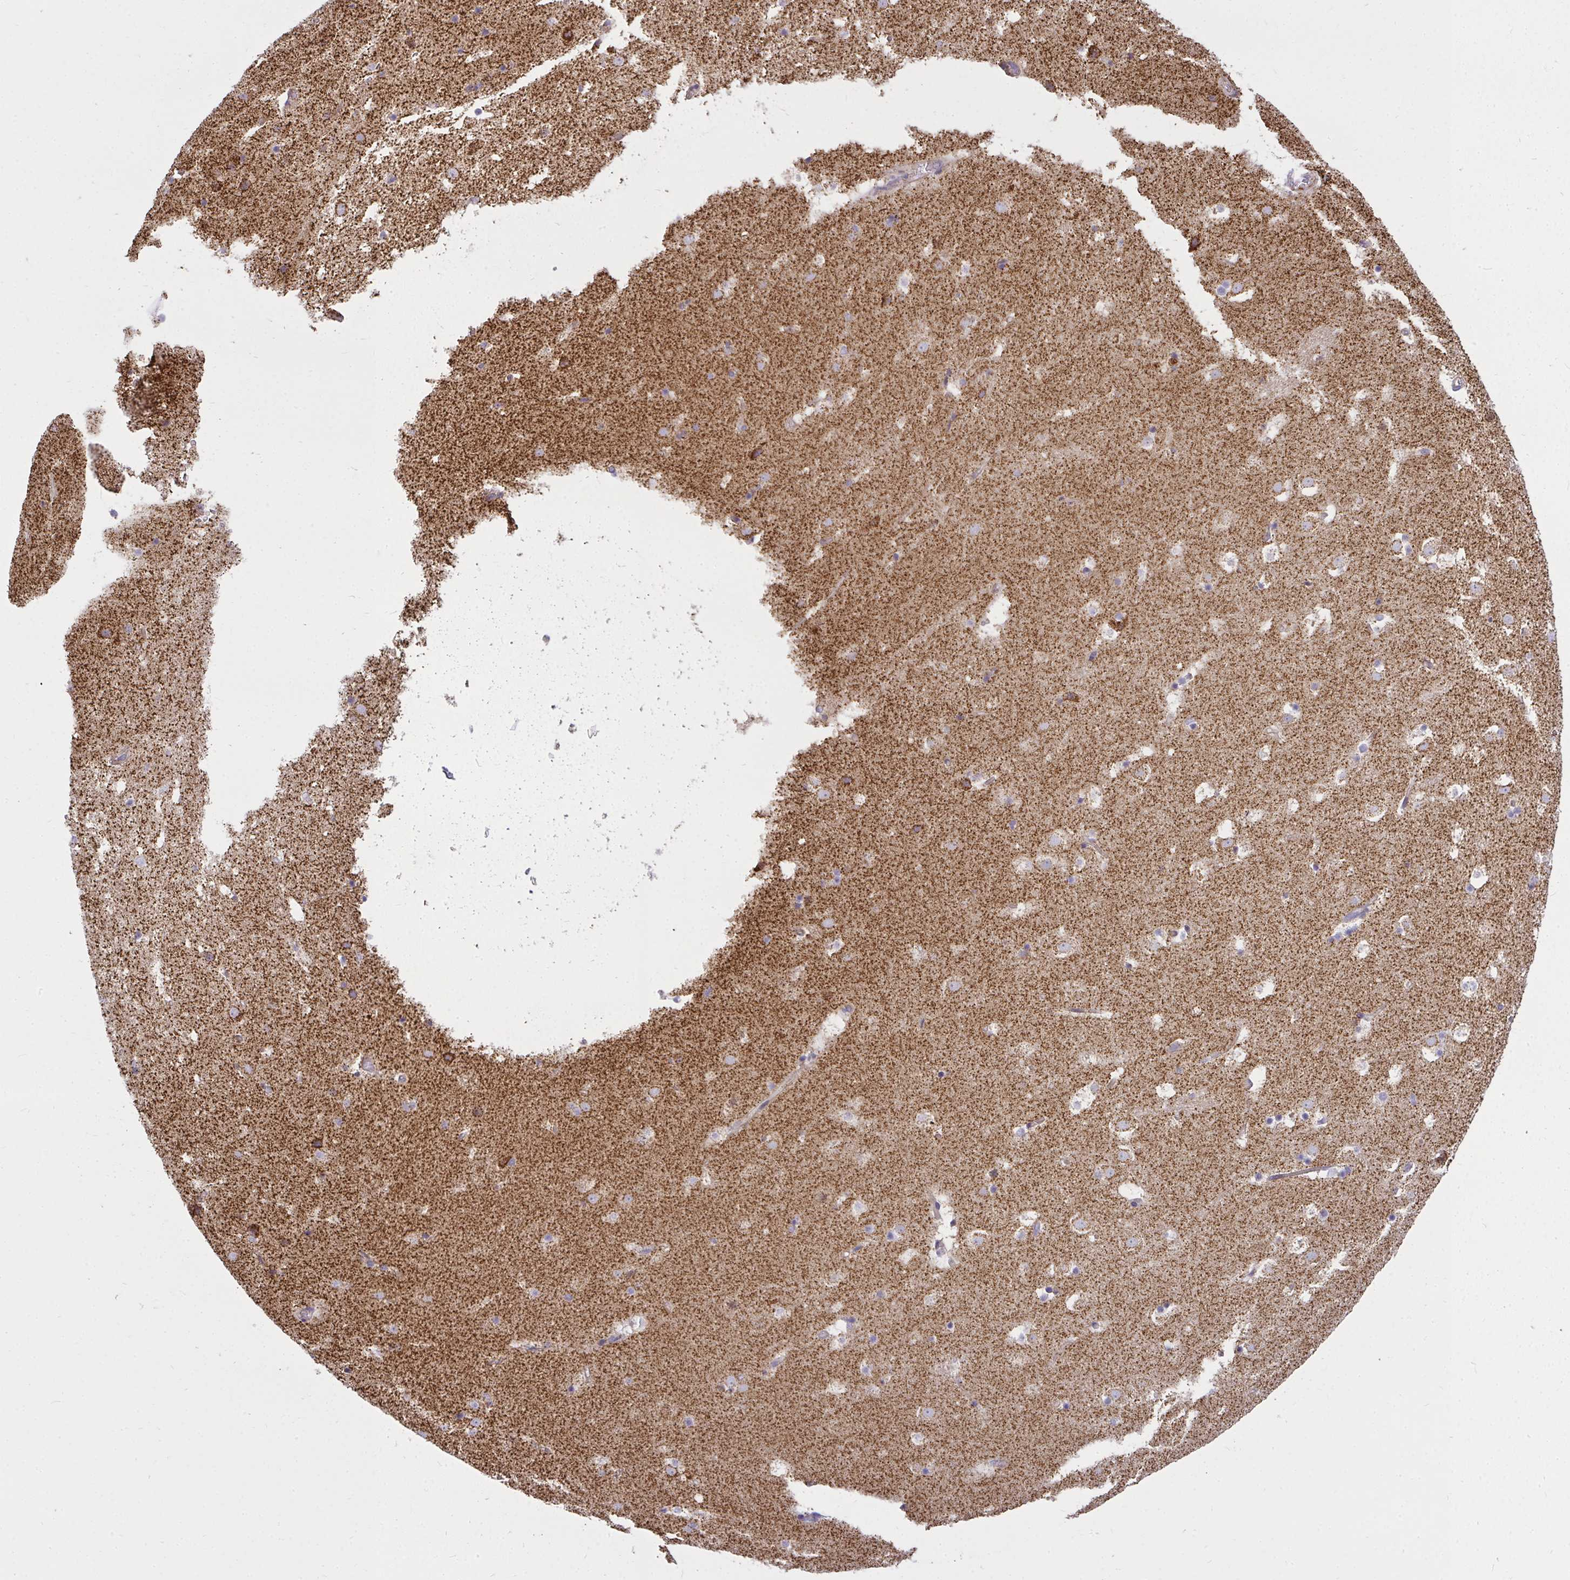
{"staining": {"intensity": "weak", "quantity": "<25%", "location": "cytoplasmic/membranous"}, "tissue": "caudate", "cell_type": "Glial cells", "image_type": "normal", "snomed": [{"axis": "morphology", "description": "Normal tissue, NOS"}, {"axis": "topography", "description": "Lateral ventricle wall"}], "caption": "Photomicrograph shows no significant protein staining in glial cells of benign caudate. (Immunohistochemistry, brightfield microscopy, high magnification).", "gene": "SRRM4", "patient": {"sex": "male", "age": 37}}